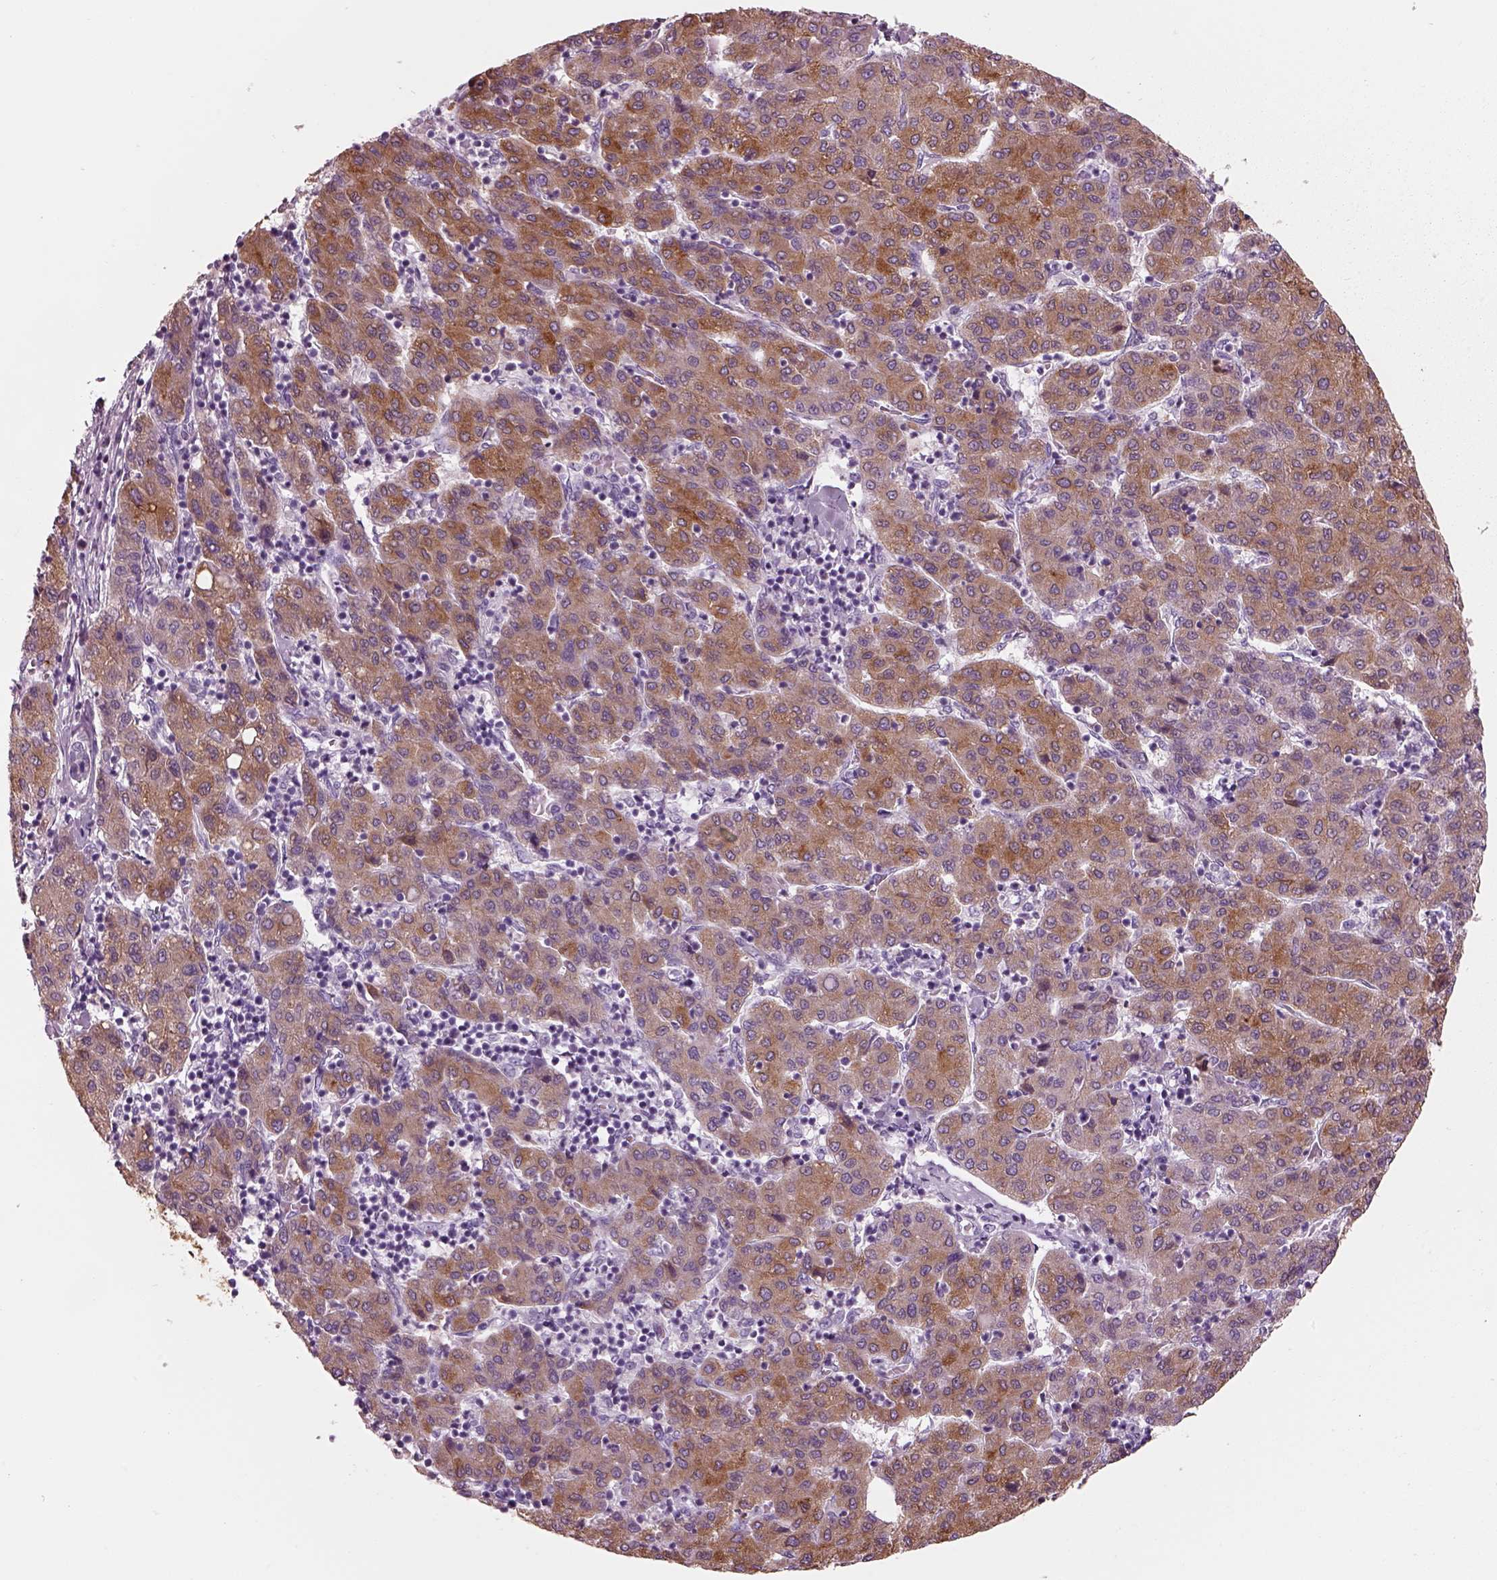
{"staining": {"intensity": "moderate", "quantity": ">75%", "location": "cytoplasmic/membranous"}, "tissue": "liver cancer", "cell_type": "Tumor cells", "image_type": "cancer", "snomed": [{"axis": "morphology", "description": "Carcinoma, Hepatocellular, NOS"}, {"axis": "topography", "description": "Liver"}], "caption": "DAB (3,3'-diaminobenzidine) immunohistochemical staining of human liver cancer displays moderate cytoplasmic/membranous protein positivity in about >75% of tumor cells.", "gene": "SLC27A2", "patient": {"sex": "male", "age": 65}}